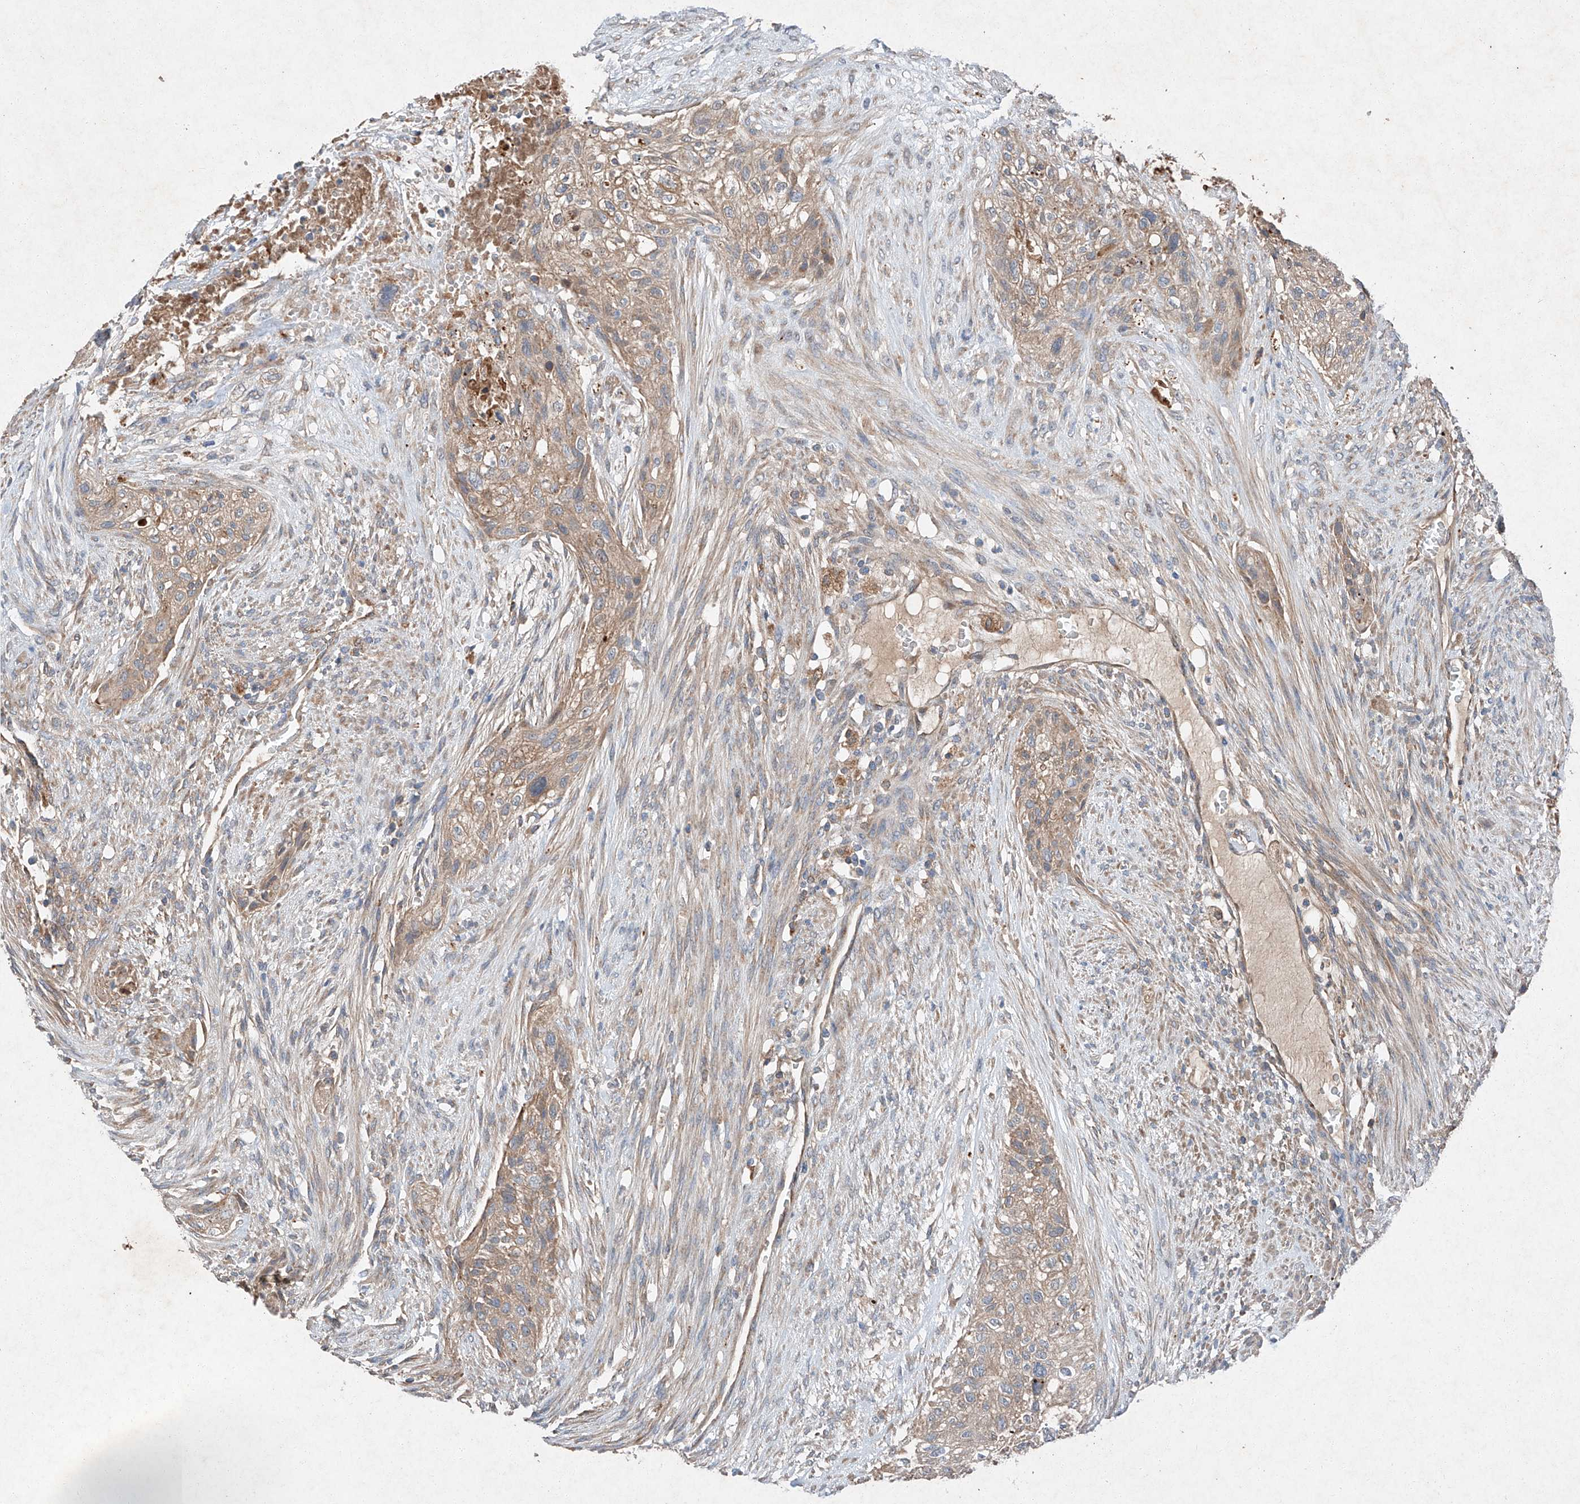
{"staining": {"intensity": "weak", "quantity": ">75%", "location": "cytoplasmic/membranous"}, "tissue": "urothelial cancer", "cell_type": "Tumor cells", "image_type": "cancer", "snomed": [{"axis": "morphology", "description": "Urothelial carcinoma, High grade"}, {"axis": "topography", "description": "Urinary bladder"}], "caption": "A low amount of weak cytoplasmic/membranous staining is seen in about >75% of tumor cells in urothelial cancer tissue. Nuclei are stained in blue.", "gene": "RUSC1", "patient": {"sex": "male", "age": 35}}